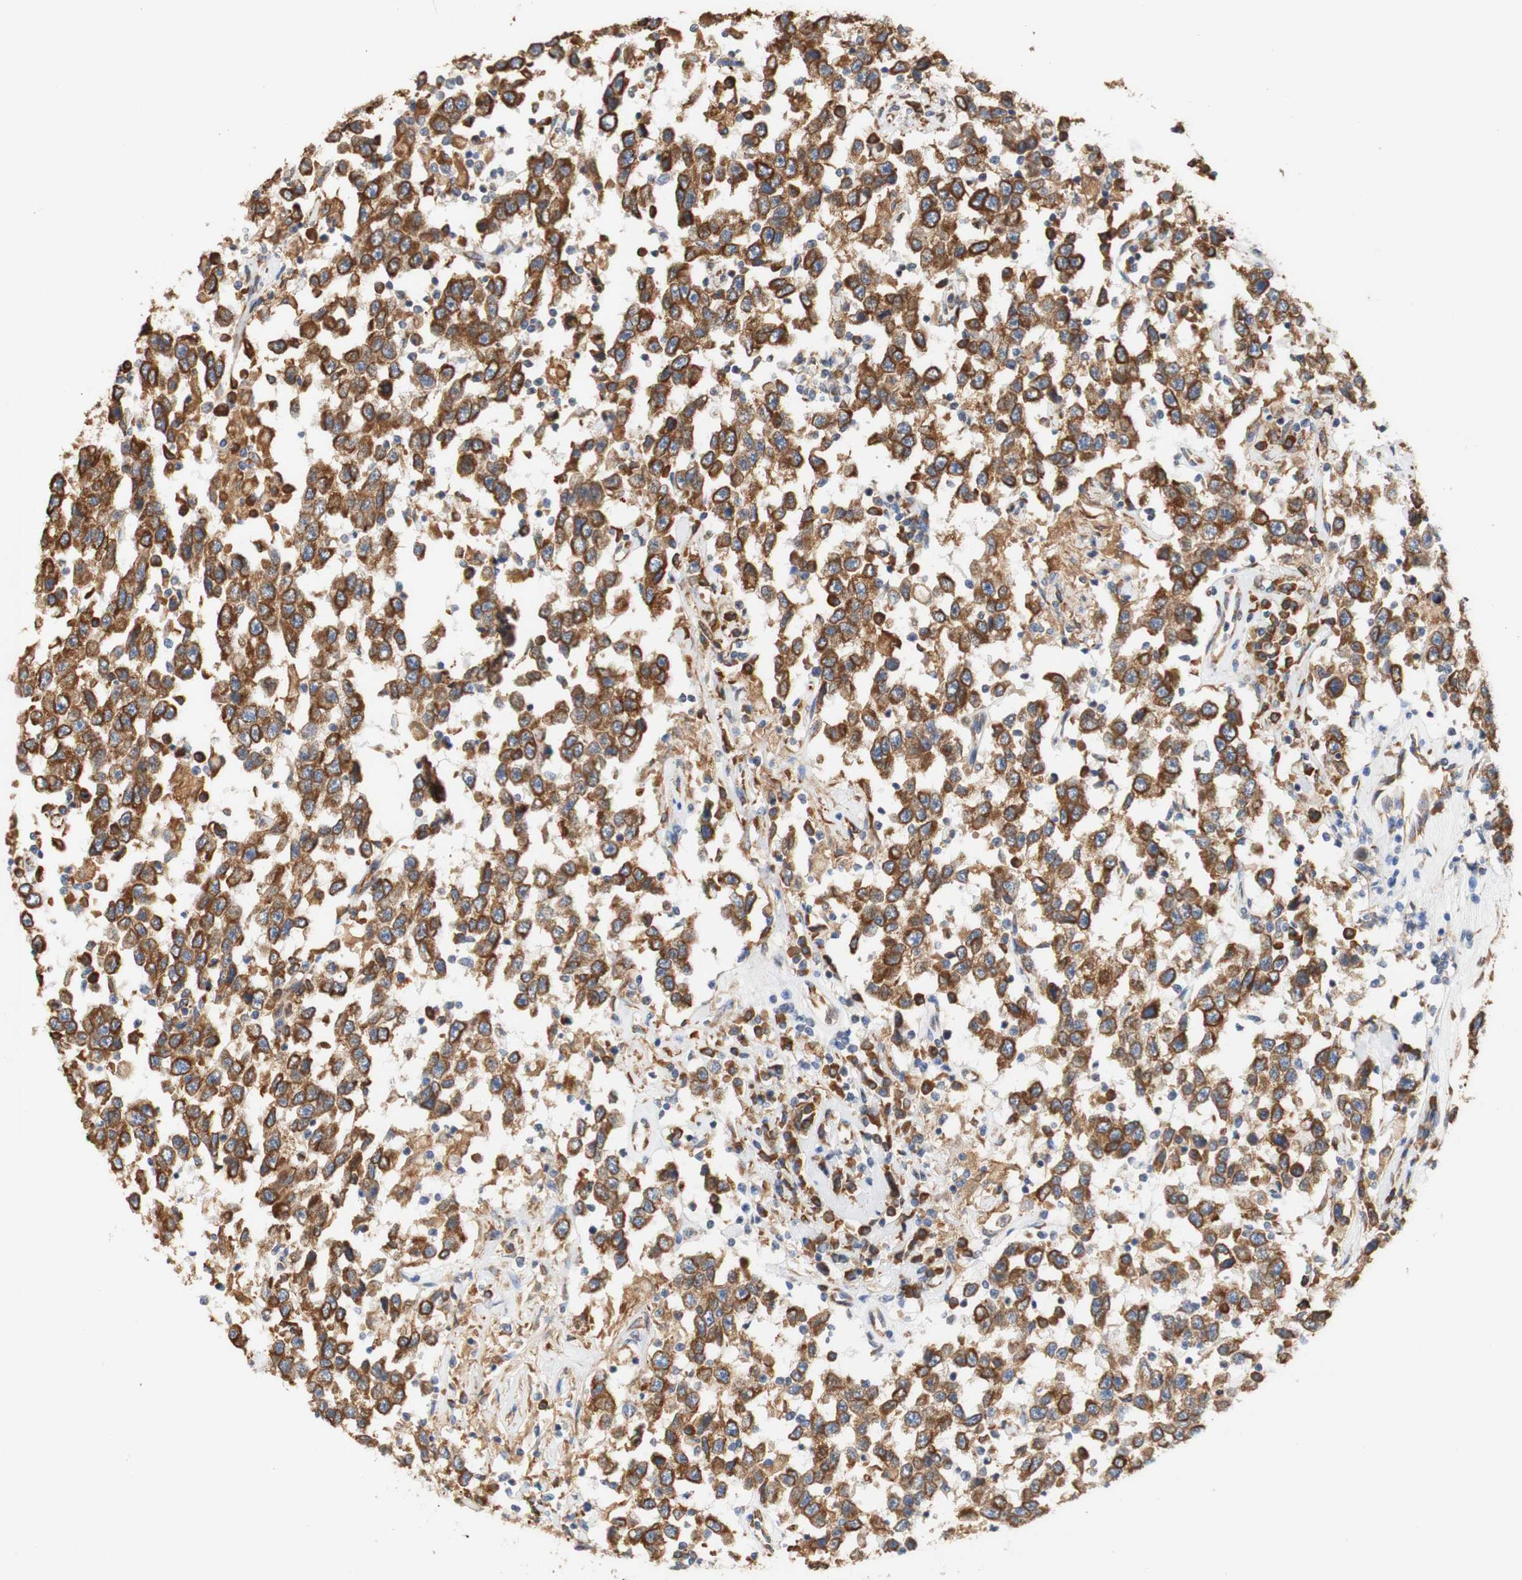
{"staining": {"intensity": "moderate", "quantity": ">75%", "location": "cytoplasmic/membranous"}, "tissue": "testis cancer", "cell_type": "Tumor cells", "image_type": "cancer", "snomed": [{"axis": "morphology", "description": "Seminoma, NOS"}, {"axis": "topography", "description": "Testis"}], "caption": "The photomicrograph demonstrates immunohistochemical staining of testis cancer (seminoma). There is moderate cytoplasmic/membranous positivity is present in about >75% of tumor cells.", "gene": "EIF2AK4", "patient": {"sex": "male", "age": 41}}